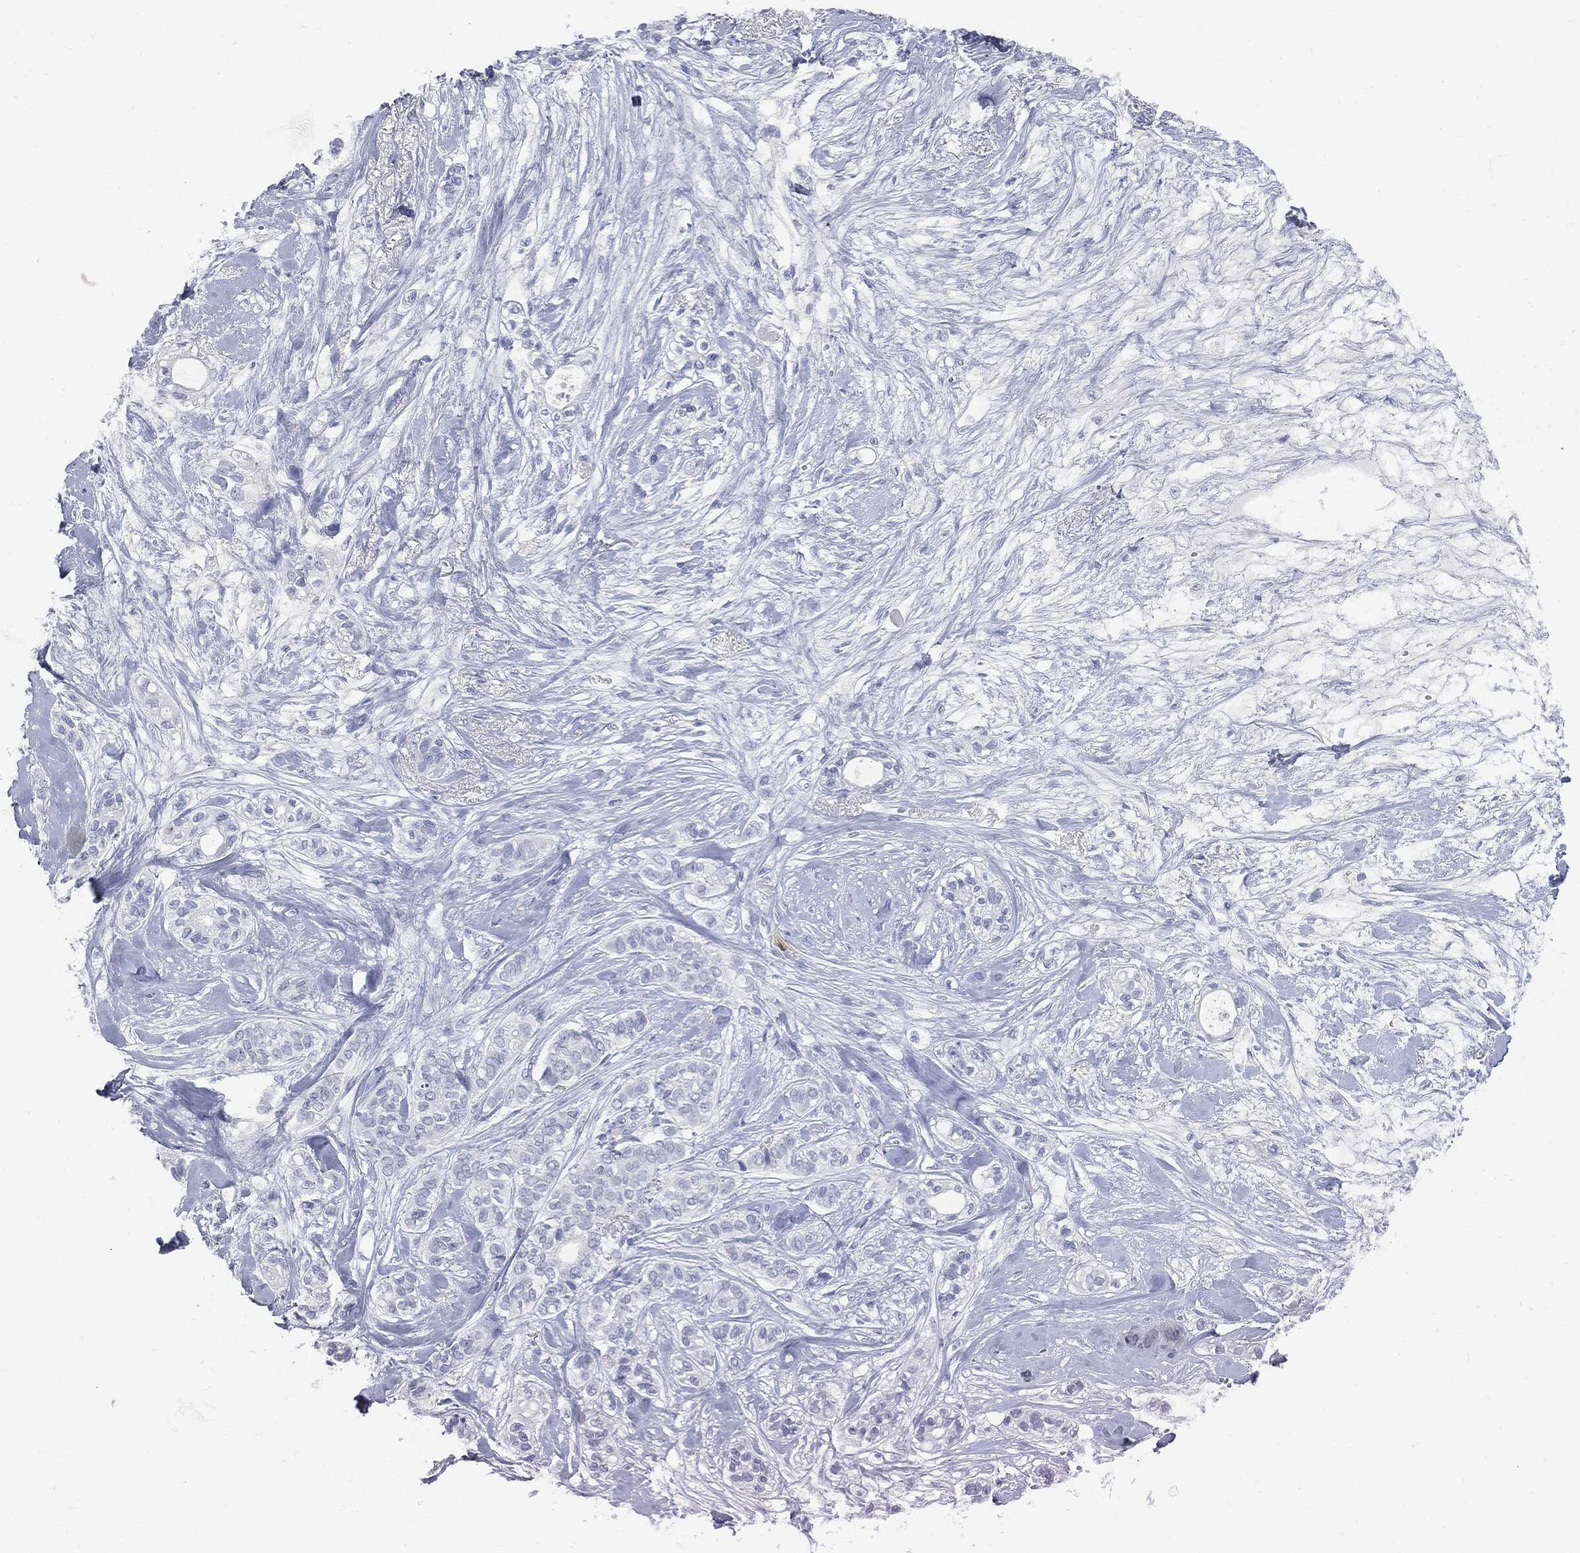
{"staining": {"intensity": "negative", "quantity": "none", "location": "none"}, "tissue": "breast cancer", "cell_type": "Tumor cells", "image_type": "cancer", "snomed": [{"axis": "morphology", "description": "Duct carcinoma"}, {"axis": "topography", "description": "Breast"}], "caption": "Immunohistochemical staining of human breast cancer (invasive ductal carcinoma) shows no significant expression in tumor cells.", "gene": "UBE2C", "patient": {"sex": "female", "age": 71}}